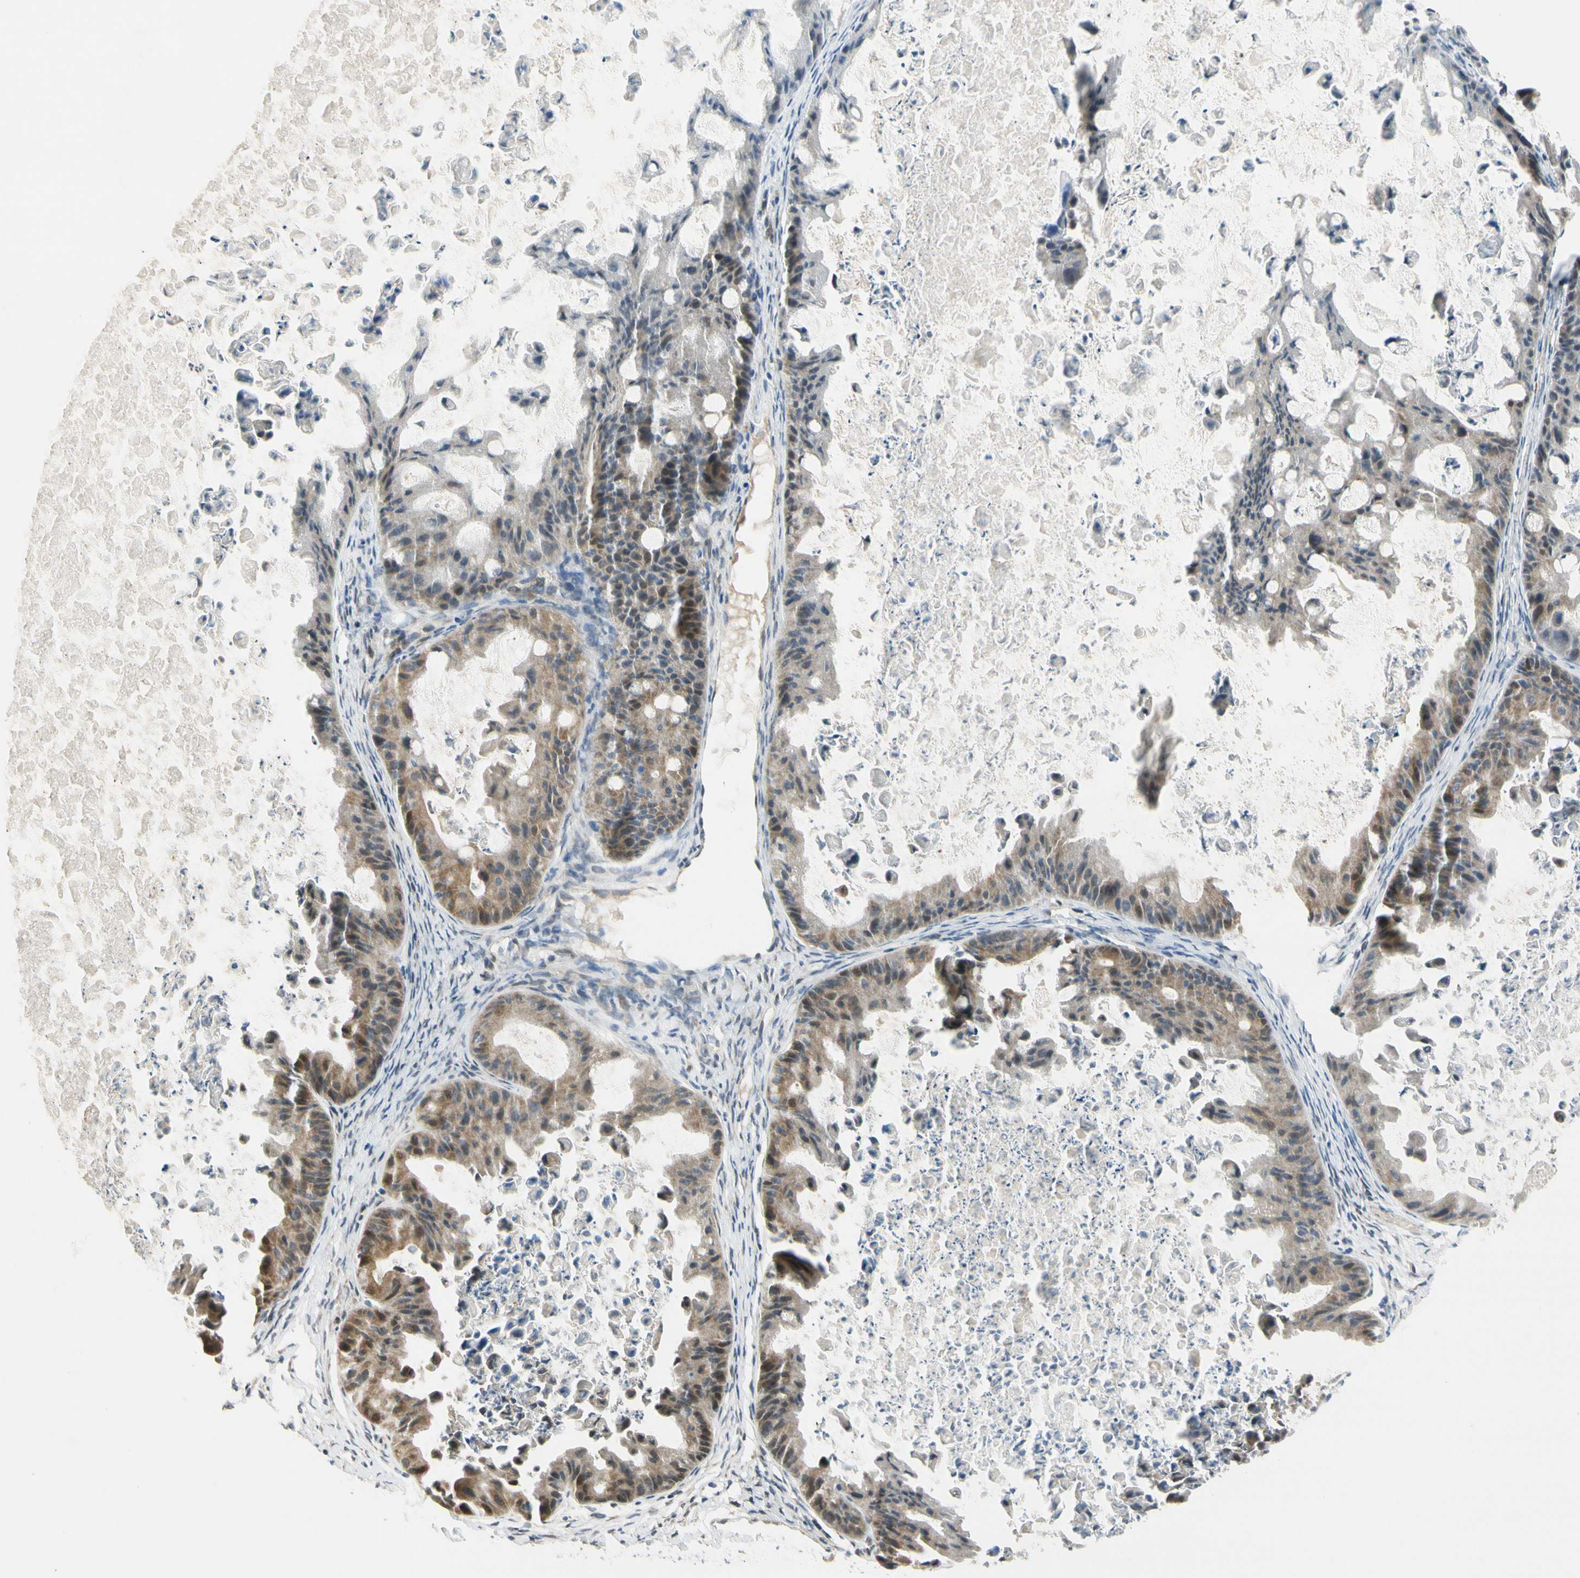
{"staining": {"intensity": "weak", "quantity": "25%-75%", "location": "cytoplasmic/membranous,nuclear"}, "tissue": "ovarian cancer", "cell_type": "Tumor cells", "image_type": "cancer", "snomed": [{"axis": "morphology", "description": "Cystadenocarcinoma, mucinous, NOS"}, {"axis": "topography", "description": "Ovary"}], "caption": "Mucinous cystadenocarcinoma (ovarian) tissue displays weak cytoplasmic/membranous and nuclear staining in approximately 25%-75% of tumor cells (DAB IHC, brown staining for protein, blue staining for nuclei).", "gene": "NPDC1", "patient": {"sex": "female", "age": 37}}